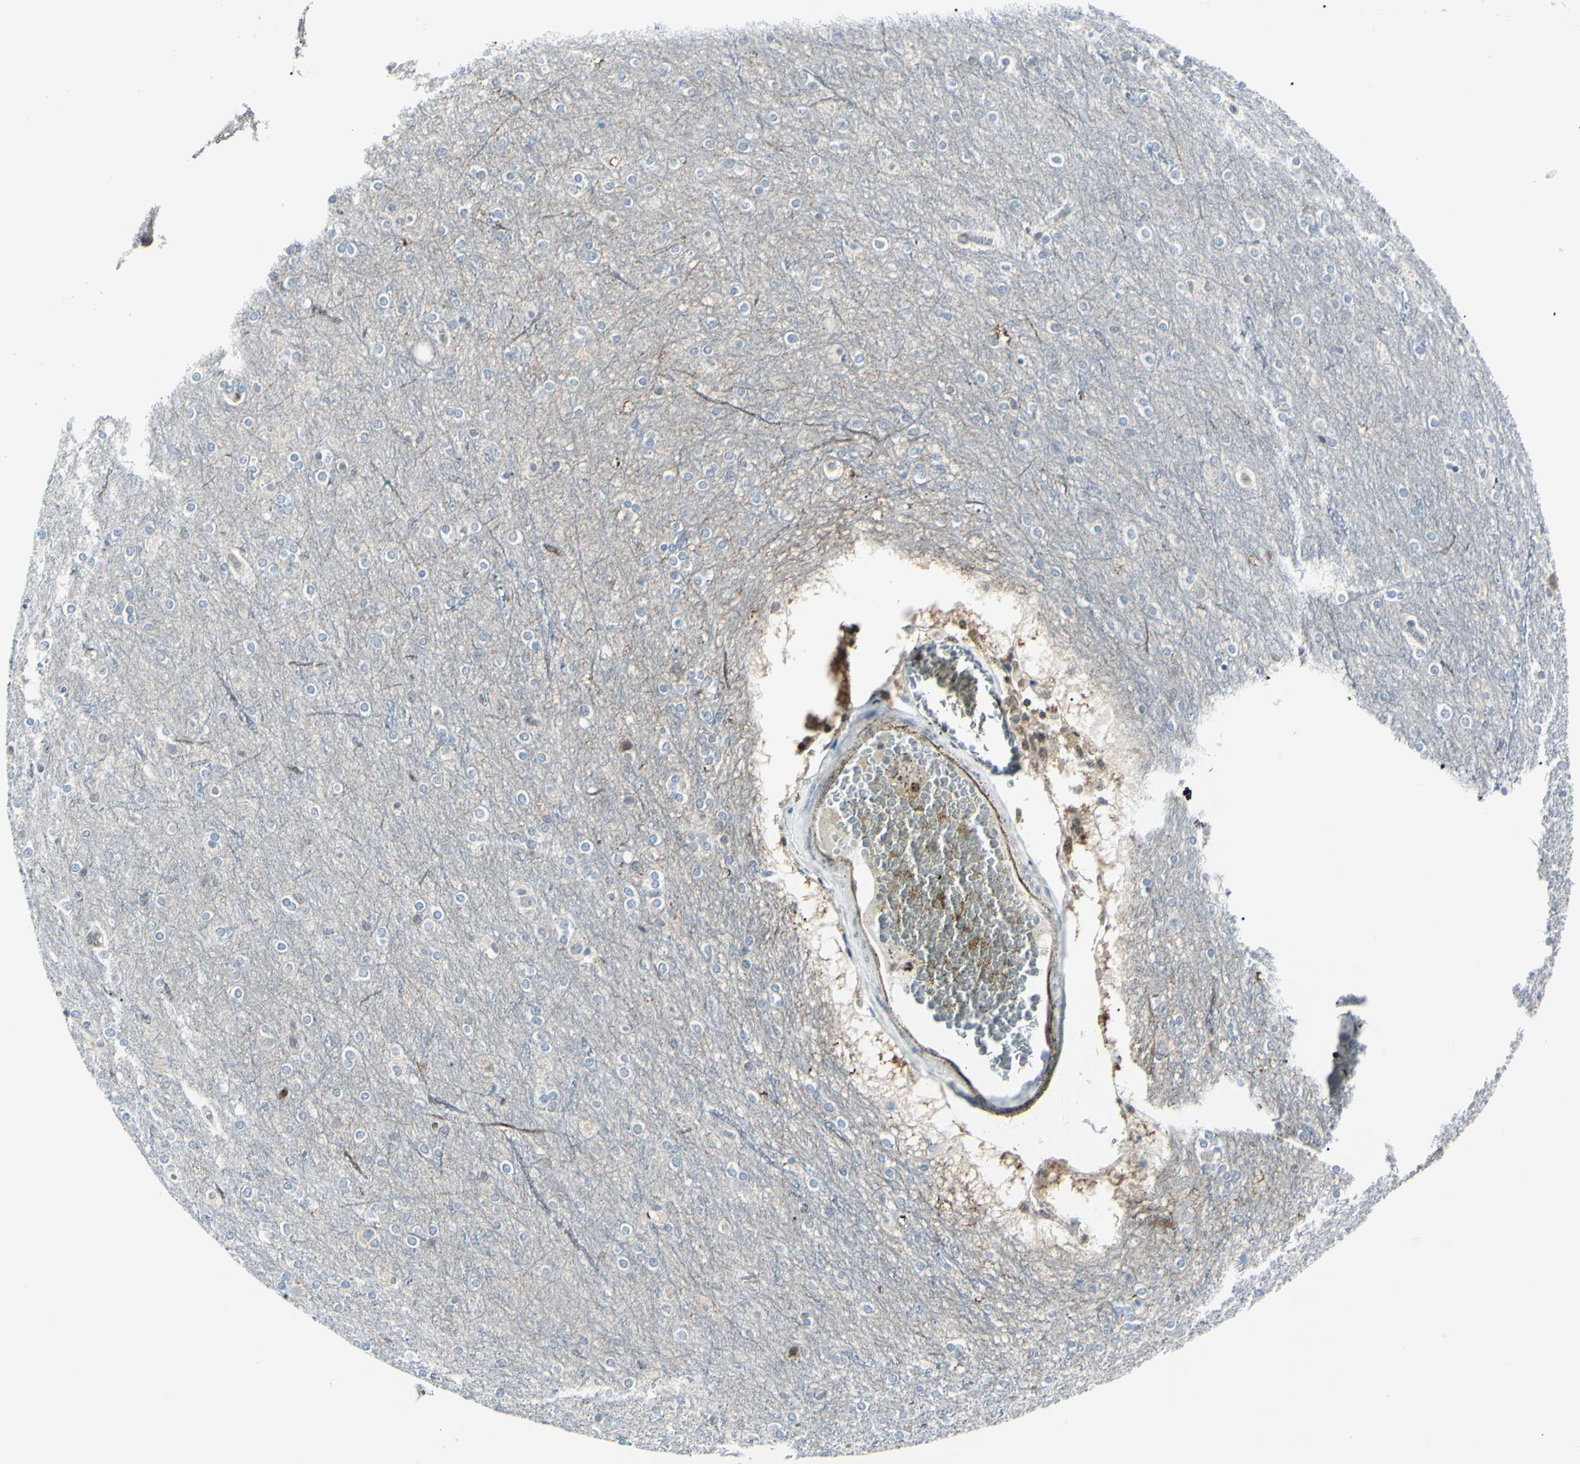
{"staining": {"intensity": "weak", "quantity": ">75%", "location": "cytoplasmic/membranous"}, "tissue": "cerebral cortex", "cell_type": "Endothelial cells", "image_type": "normal", "snomed": [{"axis": "morphology", "description": "Normal tissue, NOS"}, {"axis": "topography", "description": "Cerebral cortex"}], "caption": "Cerebral cortex stained with DAB immunohistochemistry displays low levels of weak cytoplasmic/membranous staining in about >75% of endothelial cells. Using DAB (3,3'-diaminobenzidine) (brown) and hematoxylin (blue) stains, captured at high magnification using brightfield microscopy.", "gene": "PGK1", "patient": {"sex": "female", "age": 54}}